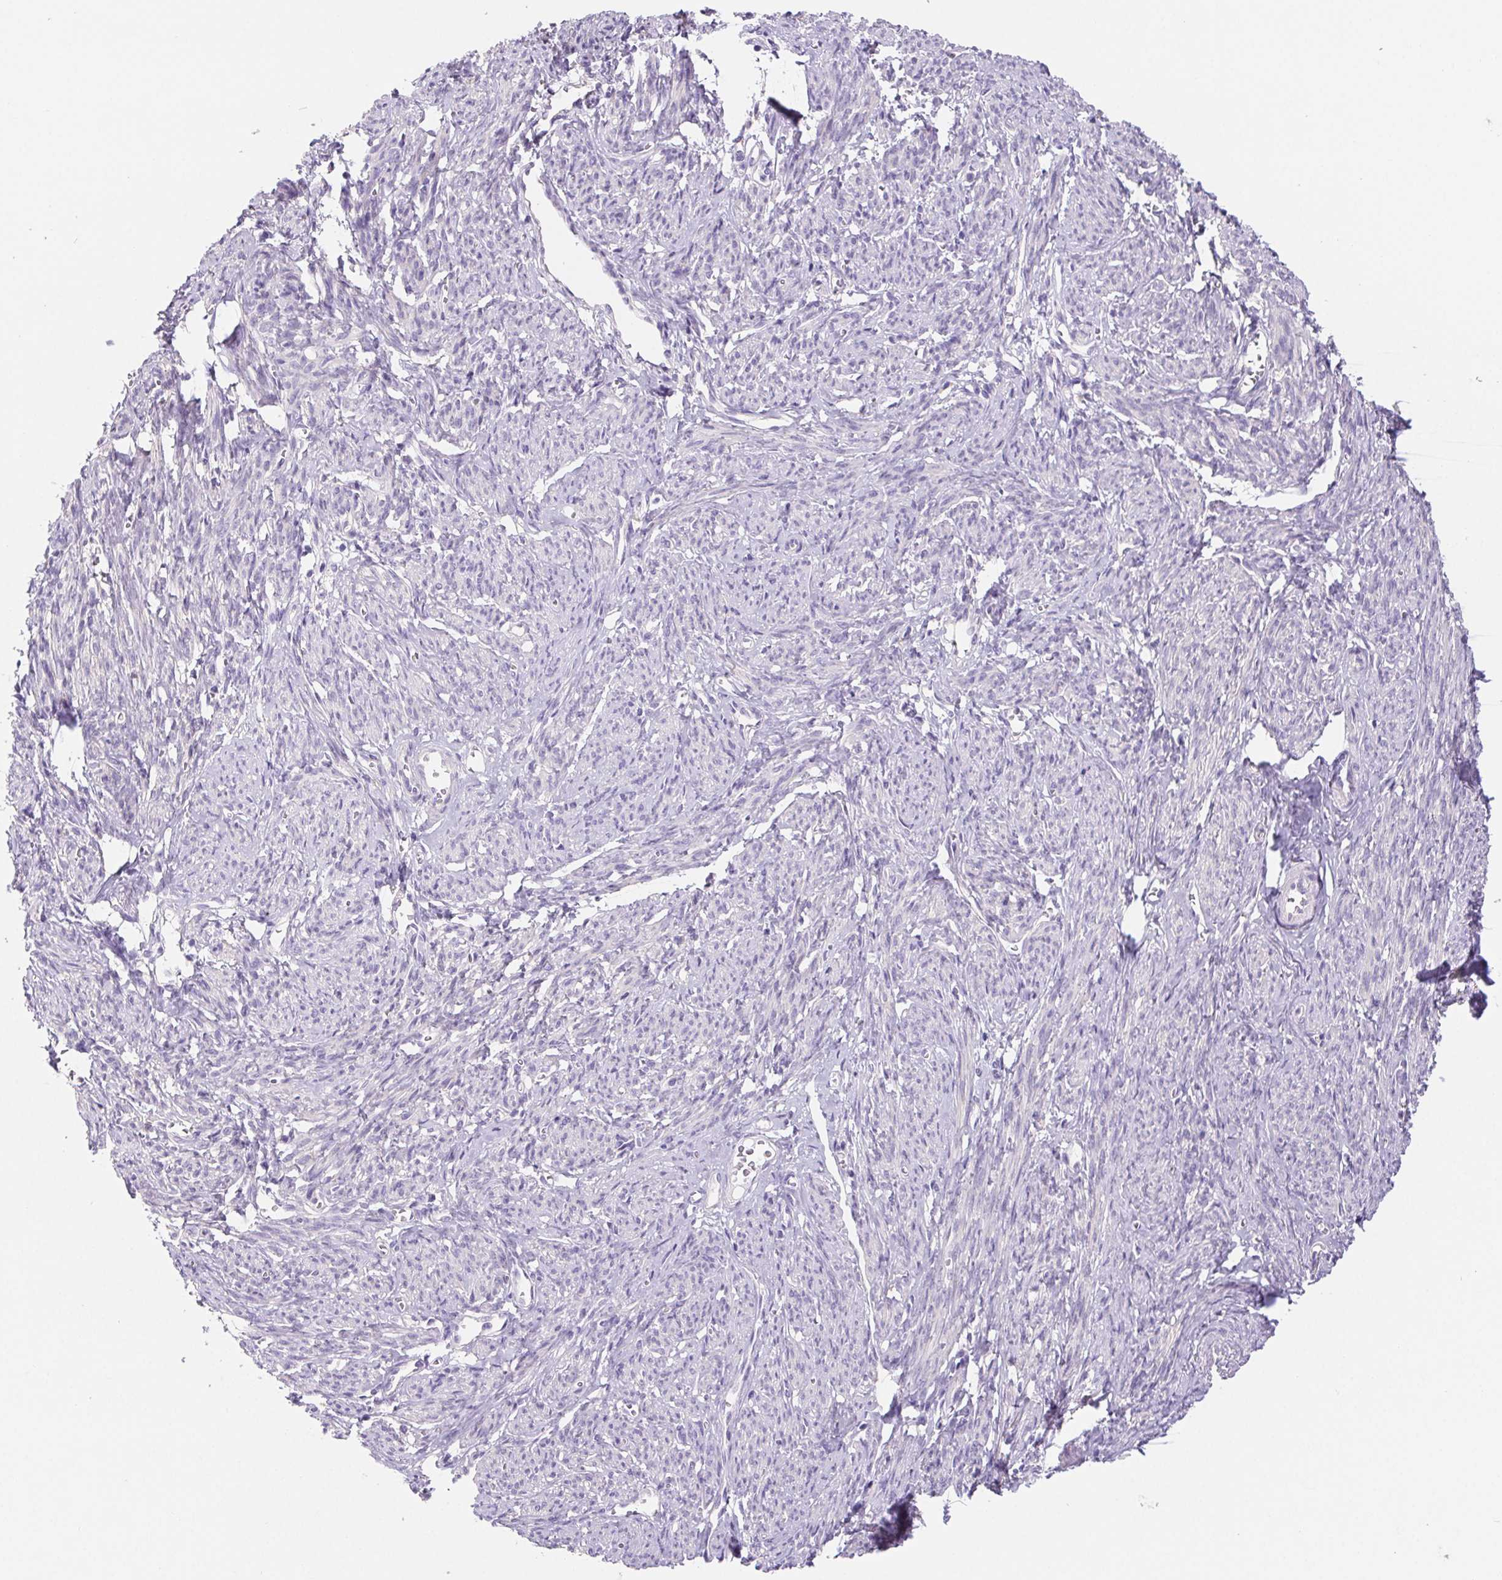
{"staining": {"intensity": "negative", "quantity": "none", "location": "none"}, "tissue": "smooth muscle", "cell_type": "Smooth muscle cells", "image_type": "normal", "snomed": [{"axis": "morphology", "description": "Normal tissue, NOS"}, {"axis": "topography", "description": "Smooth muscle"}], "caption": "Immunohistochemistry (IHC) of unremarkable human smooth muscle shows no positivity in smooth muscle cells.", "gene": "PNLIP", "patient": {"sex": "female", "age": 65}}